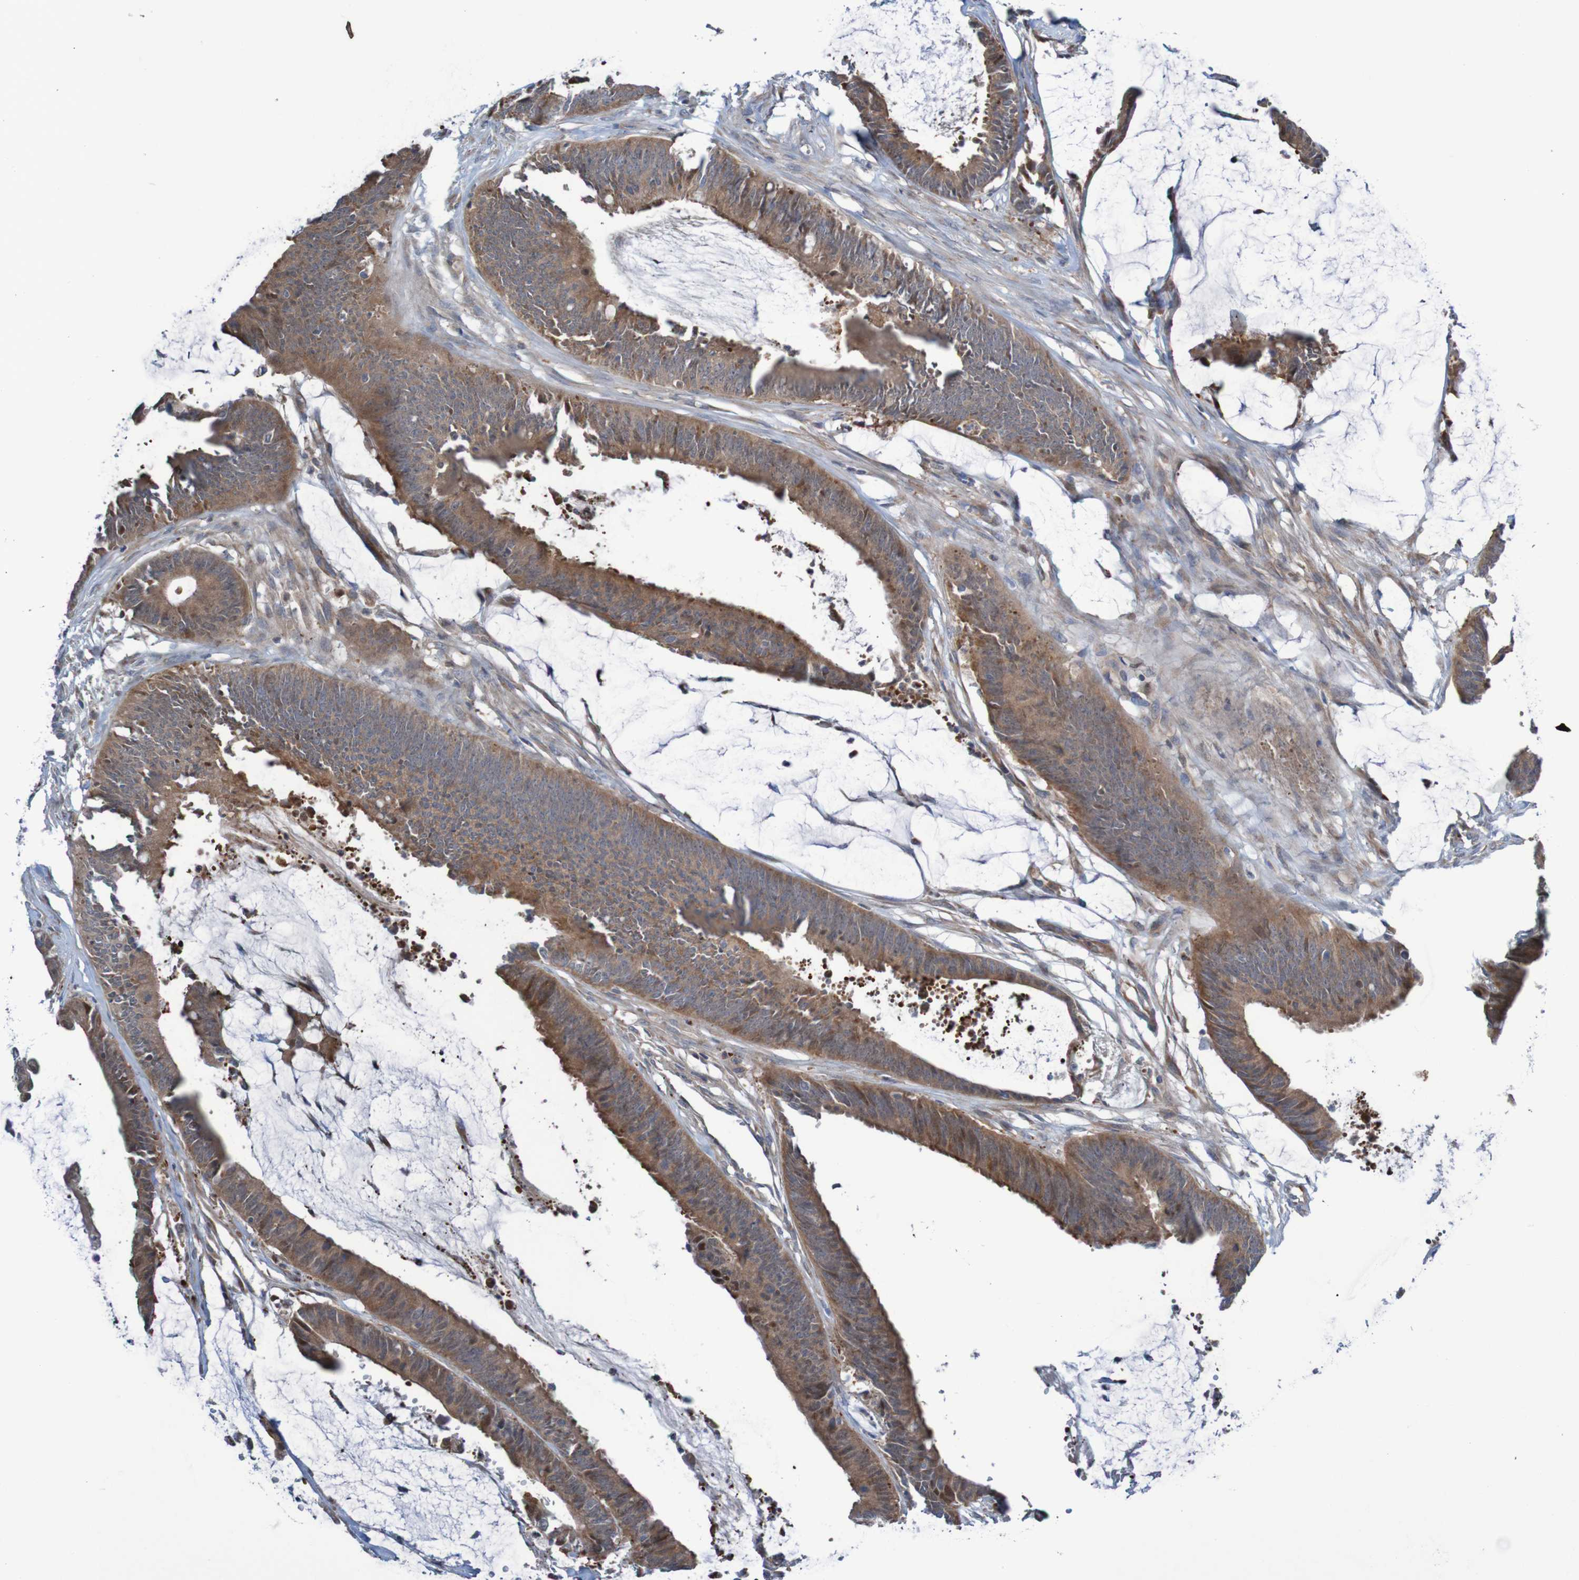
{"staining": {"intensity": "strong", "quantity": ">75%", "location": "cytoplasmic/membranous"}, "tissue": "colorectal cancer", "cell_type": "Tumor cells", "image_type": "cancer", "snomed": [{"axis": "morphology", "description": "Adenocarcinoma, NOS"}, {"axis": "topography", "description": "Rectum"}], "caption": "Protein analysis of adenocarcinoma (colorectal) tissue displays strong cytoplasmic/membranous positivity in about >75% of tumor cells.", "gene": "ANGPT4", "patient": {"sex": "female", "age": 66}}